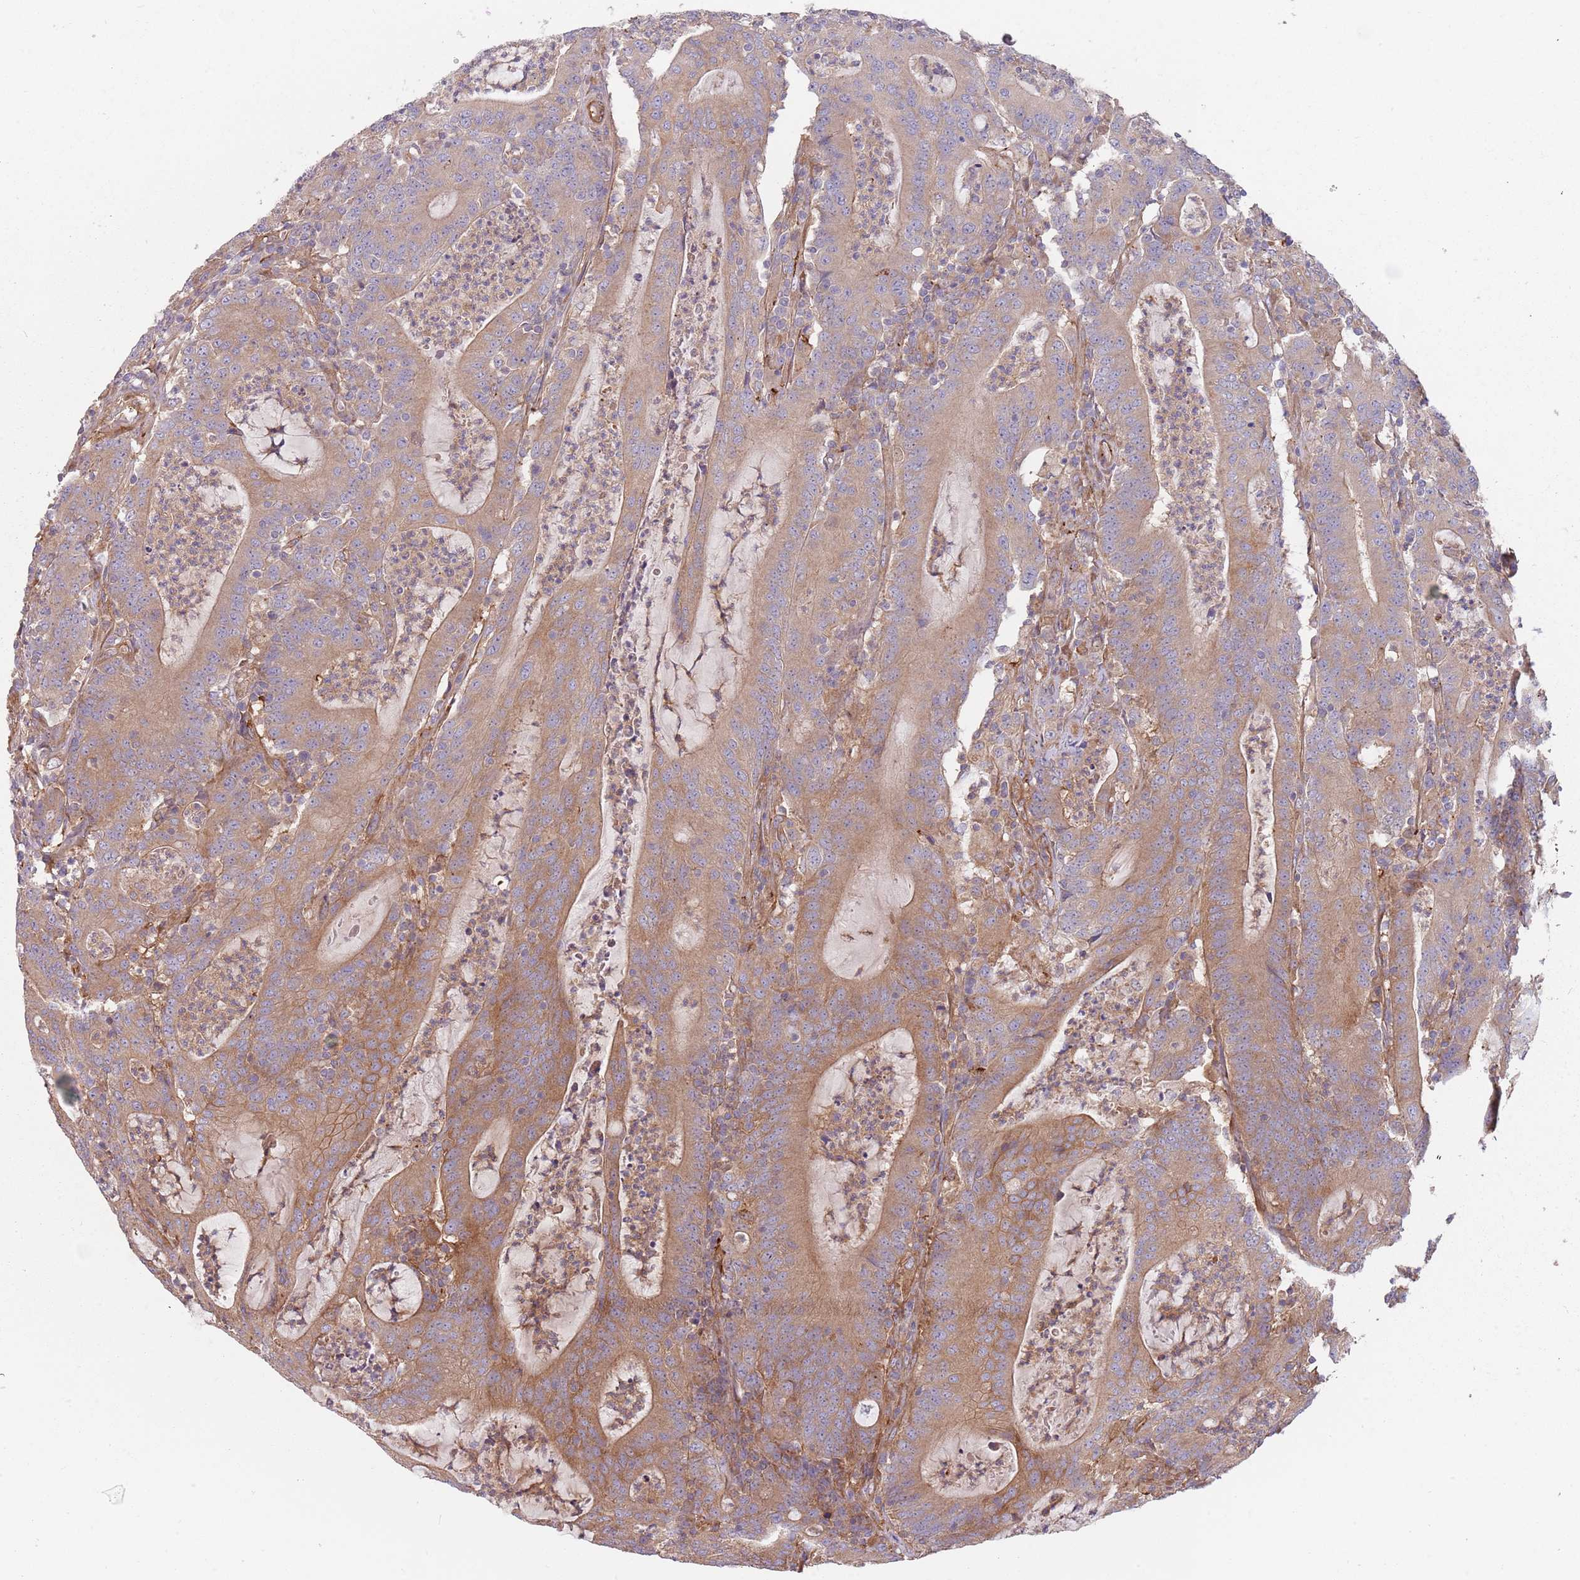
{"staining": {"intensity": "moderate", "quantity": ">75%", "location": "cytoplasmic/membranous"}, "tissue": "colorectal cancer", "cell_type": "Tumor cells", "image_type": "cancer", "snomed": [{"axis": "morphology", "description": "Adenocarcinoma, NOS"}, {"axis": "topography", "description": "Colon"}], "caption": "Immunohistochemistry (IHC) (DAB (3,3'-diaminobenzidine)) staining of human colorectal adenocarcinoma displays moderate cytoplasmic/membranous protein expression in approximately >75% of tumor cells.", "gene": "SPDL1", "patient": {"sex": "male", "age": 83}}